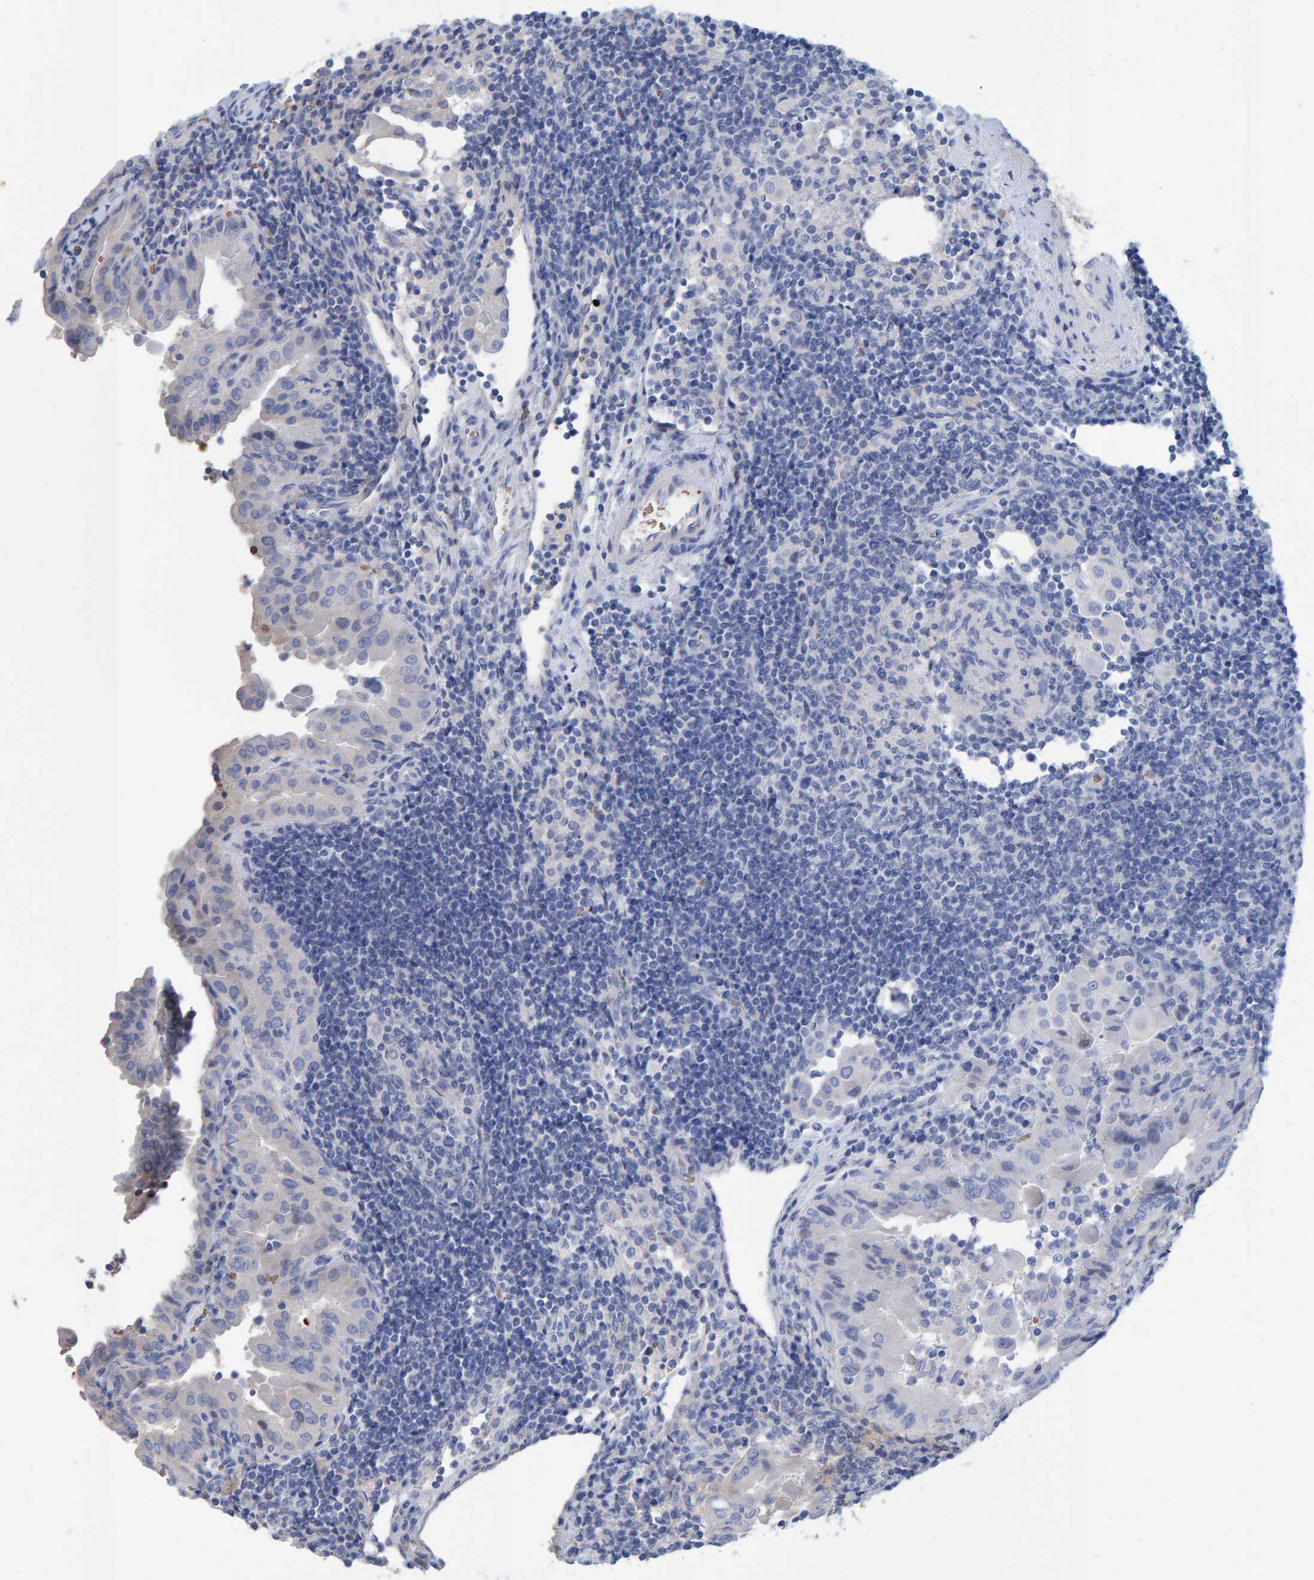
{"staining": {"intensity": "negative", "quantity": "none", "location": "none"}, "tissue": "thyroid cancer", "cell_type": "Tumor cells", "image_type": "cancer", "snomed": [{"axis": "morphology", "description": "Papillary adenocarcinoma, NOS"}, {"axis": "topography", "description": "Thyroid gland"}], "caption": "IHC of papillary adenocarcinoma (thyroid) reveals no positivity in tumor cells. Nuclei are stained in blue.", "gene": "VPS9D1", "patient": {"sex": "male", "age": 33}}